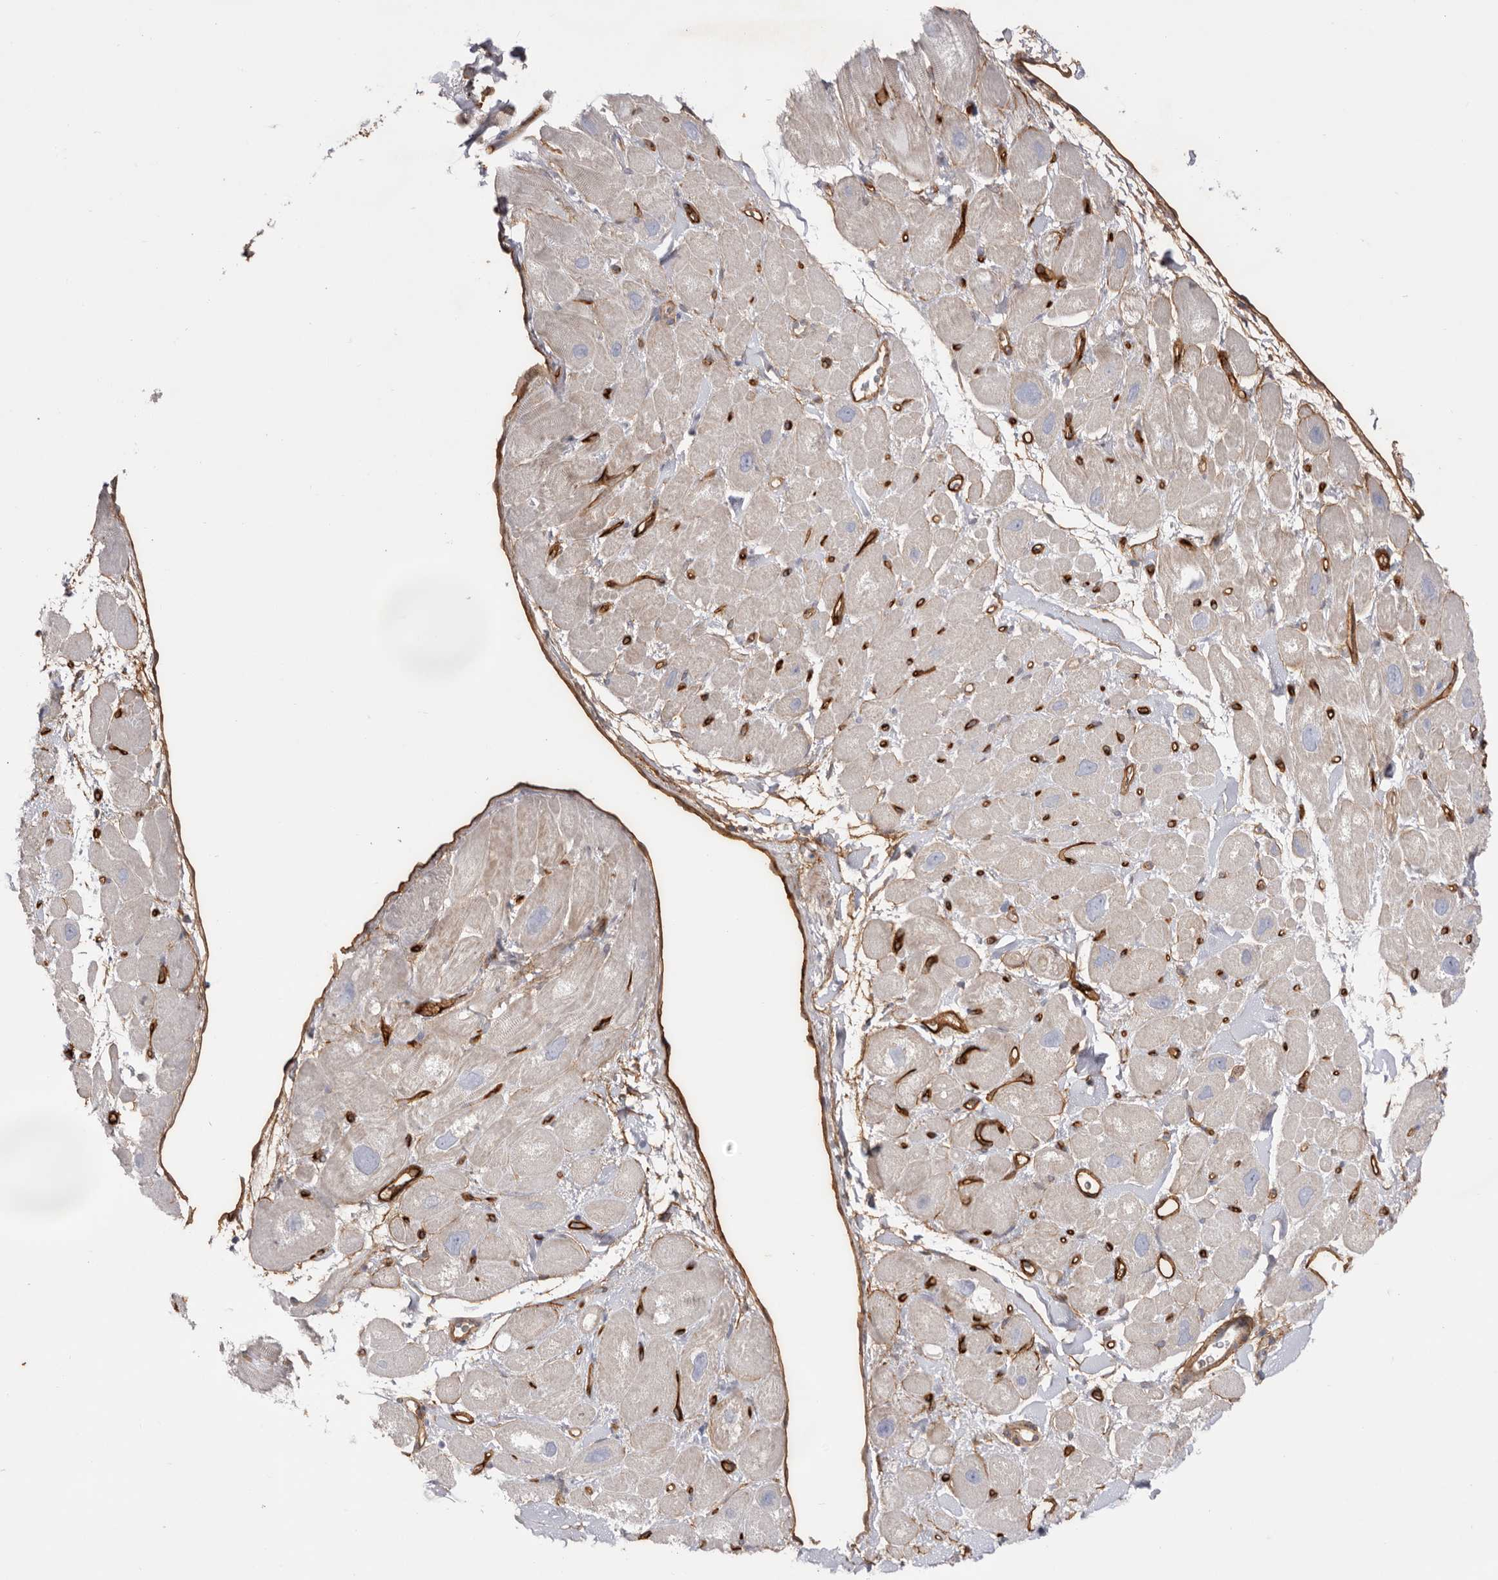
{"staining": {"intensity": "moderate", "quantity": "<25%", "location": "cytoplasmic/membranous"}, "tissue": "heart muscle", "cell_type": "Cardiomyocytes", "image_type": "normal", "snomed": [{"axis": "morphology", "description": "Normal tissue, NOS"}, {"axis": "topography", "description": "Heart"}], "caption": "Unremarkable heart muscle exhibits moderate cytoplasmic/membranous staining in approximately <25% of cardiomyocytes.", "gene": "LRRC66", "patient": {"sex": "male", "age": 49}}